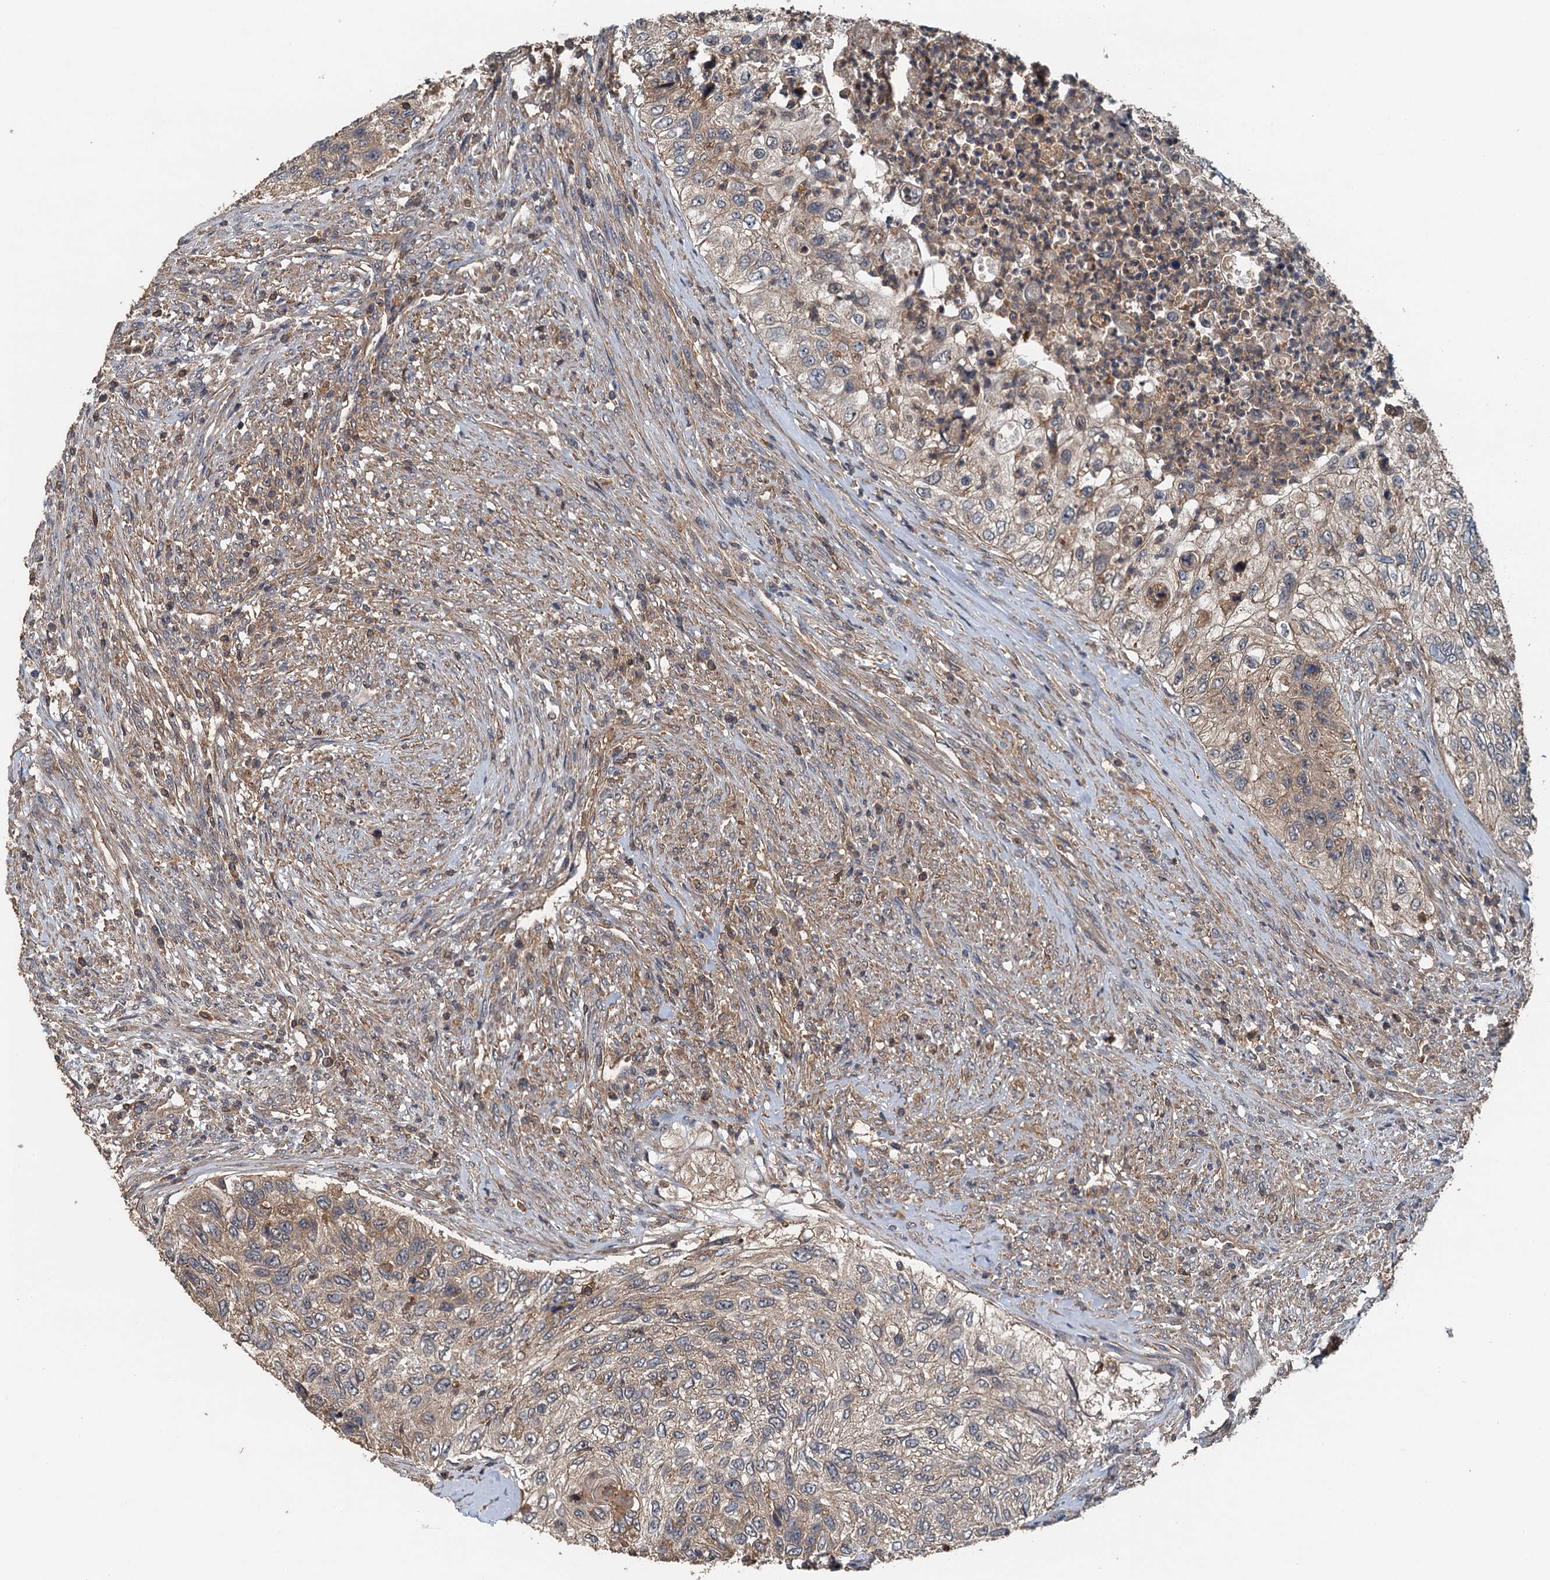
{"staining": {"intensity": "weak", "quantity": "25%-75%", "location": "cytoplasmic/membranous"}, "tissue": "urothelial cancer", "cell_type": "Tumor cells", "image_type": "cancer", "snomed": [{"axis": "morphology", "description": "Urothelial carcinoma, High grade"}, {"axis": "topography", "description": "Urinary bladder"}], "caption": "A brown stain shows weak cytoplasmic/membranous expression of a protein in human urothelial cancer tumor cells. The protein is shown in brown color, while the nuclei are stained blue.", "gene": "BORCS5", "patient": {"sex": "female", "age": 60}}